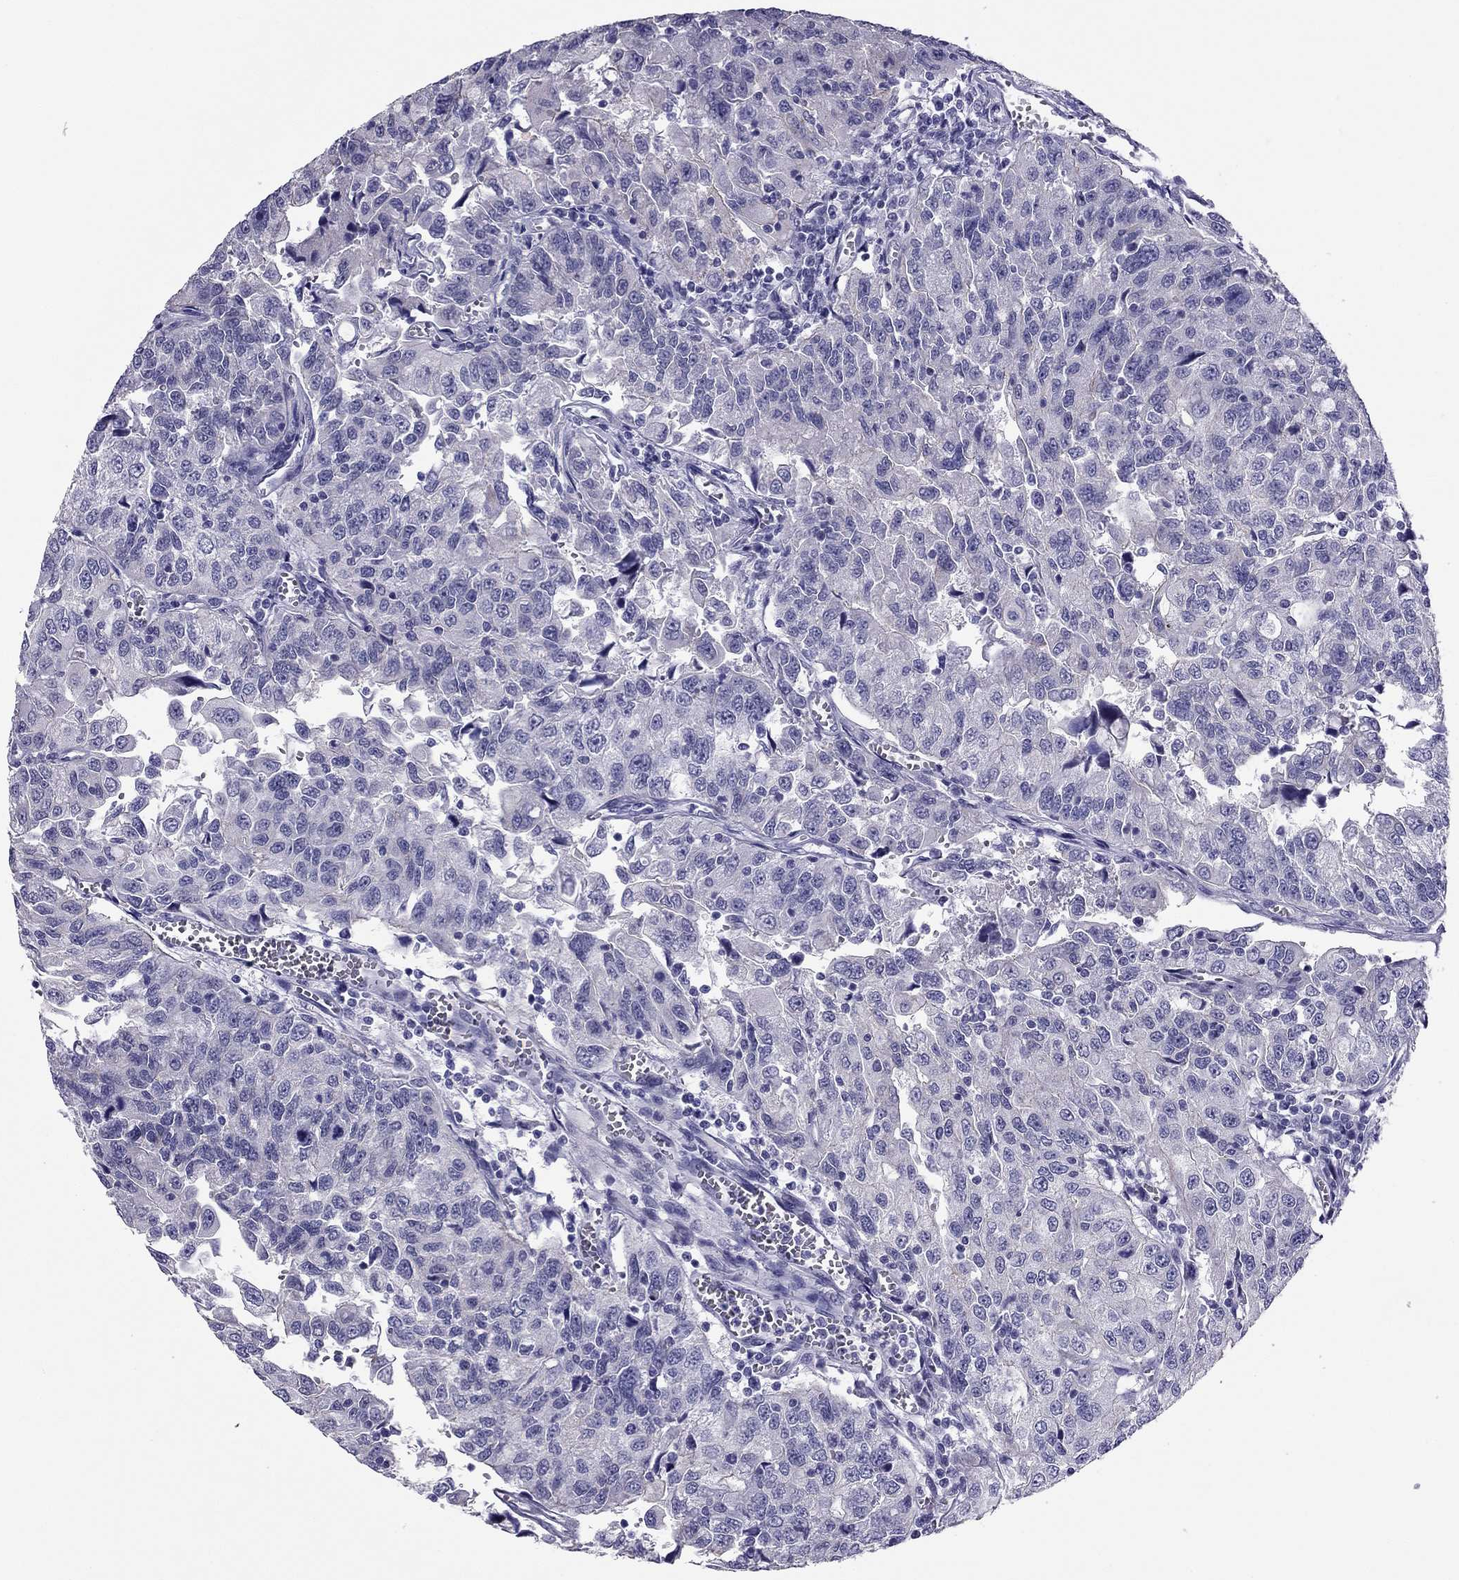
{"staining": {"intensity": "negative", "quantity": "none", "location": "none"}, "tissue": "urothelial cancer", "cell_type": "Tumor cells", "image_type": "cancer", "snomed": [{"axis": "morphology", "description": "Urothelial carcinoma, NOS"}, {"axis": "morphology", "description": "Urothelial carcinoma, High grade"}, {"axis": "topography", "description": "Urinary bladder"}], "caption": "Urothelial carcinoma (high-grade) was stained to show a protein in brown. There is no significant expression in tumor cells. Nuclei are stained in blue.", "gene": "PDE6A", "patient": {"sex": "female", "age": 73}}